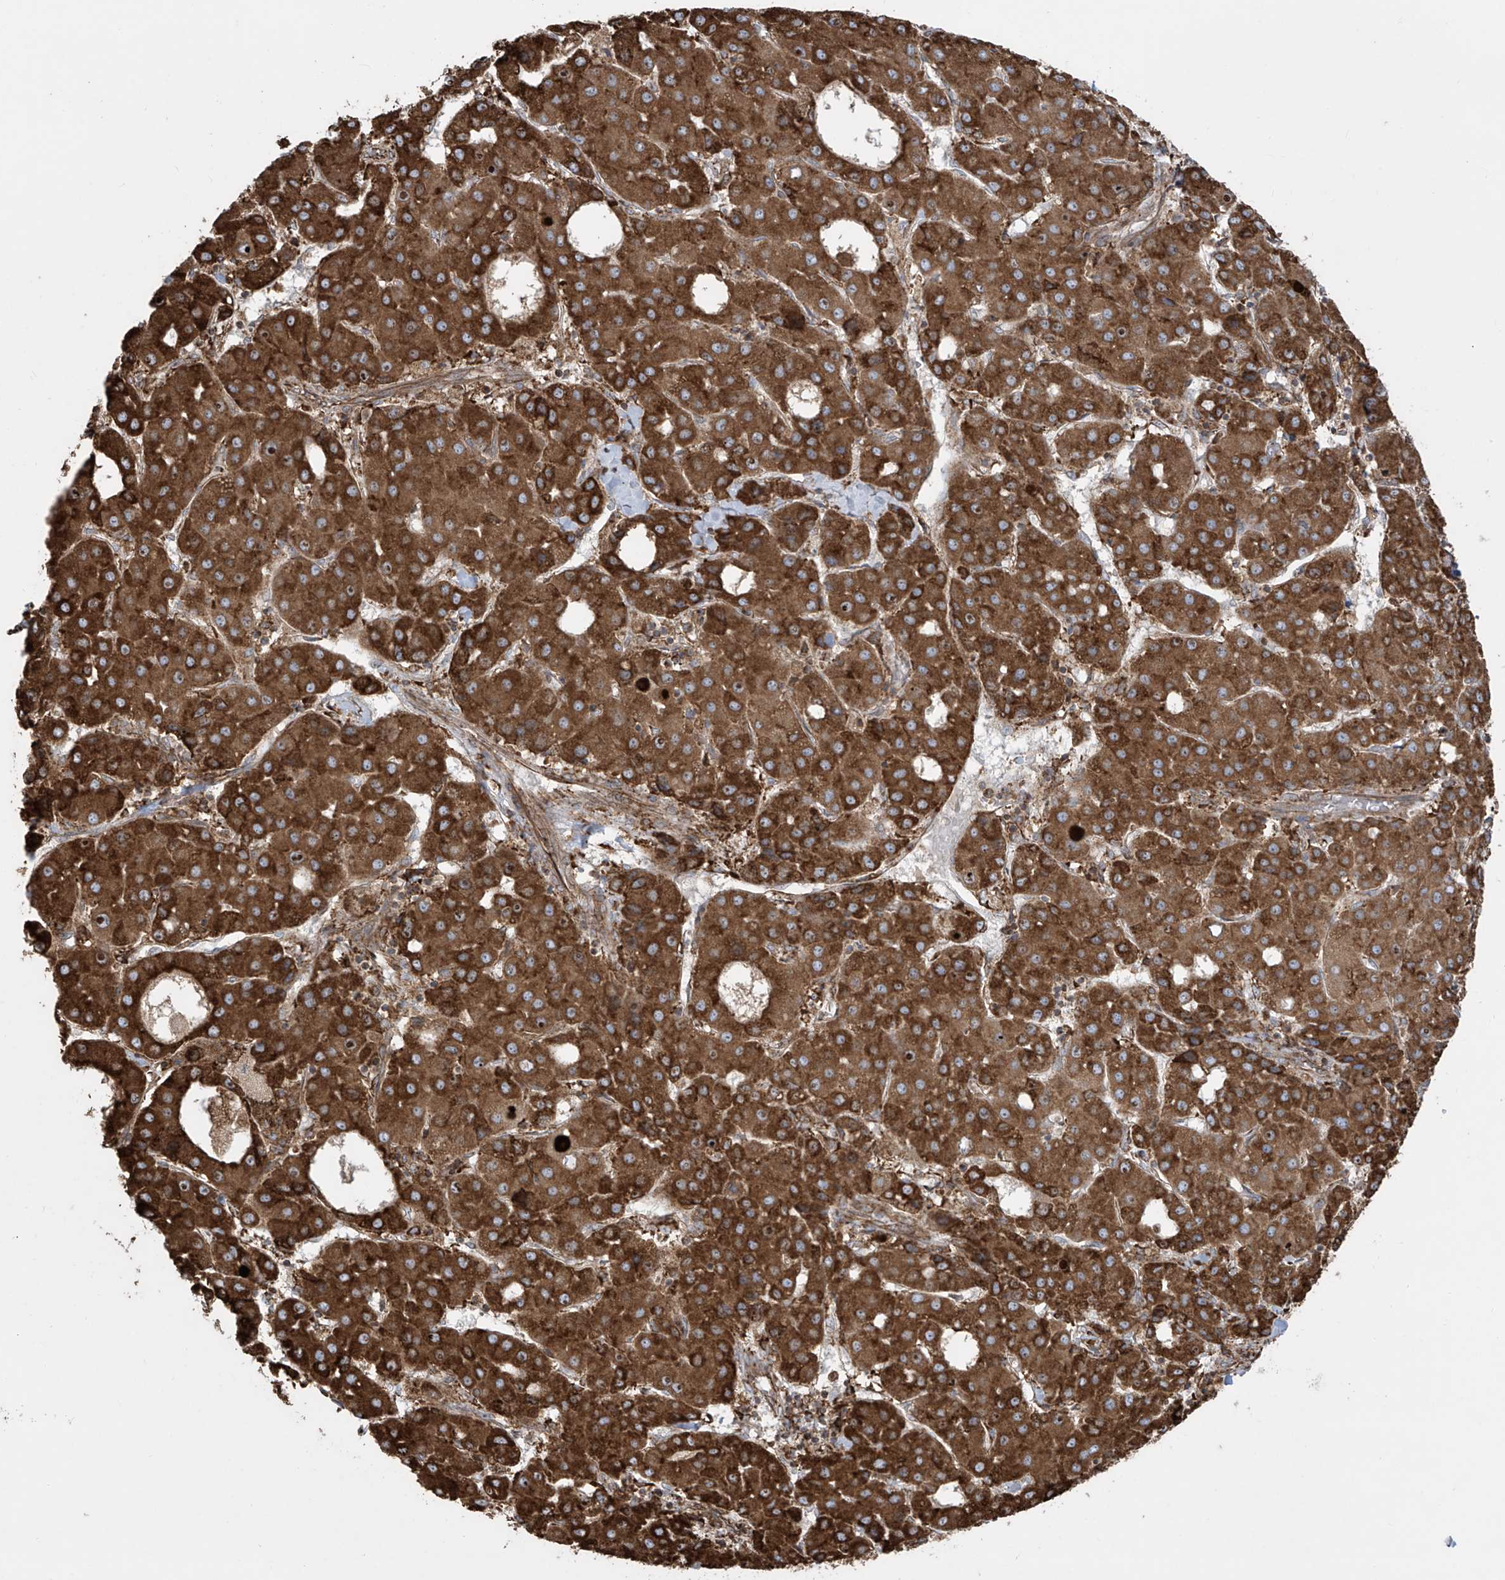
{"staining": {"intensity": "strong", "quantity": ">75%", "location": "cytoplasmic/membranous"}, "tissue": "liver cancer", "cell_type": "Tumor cells", "image_type": "cancer", "snomed": [{"axis": "morphology", "description": "Carcinoma, Hepatocellular, NOS"}, {"axis": "topography", "description": "Liver"}], "caption": "IHC micrograph of liver cancer stained for a protein (brown), which shows high levels of strong cytoplasmic/membranous positivity in about >75% of tumor cells.", "gene": "MX1", "patient": {"sex": "male", "age": 65}}